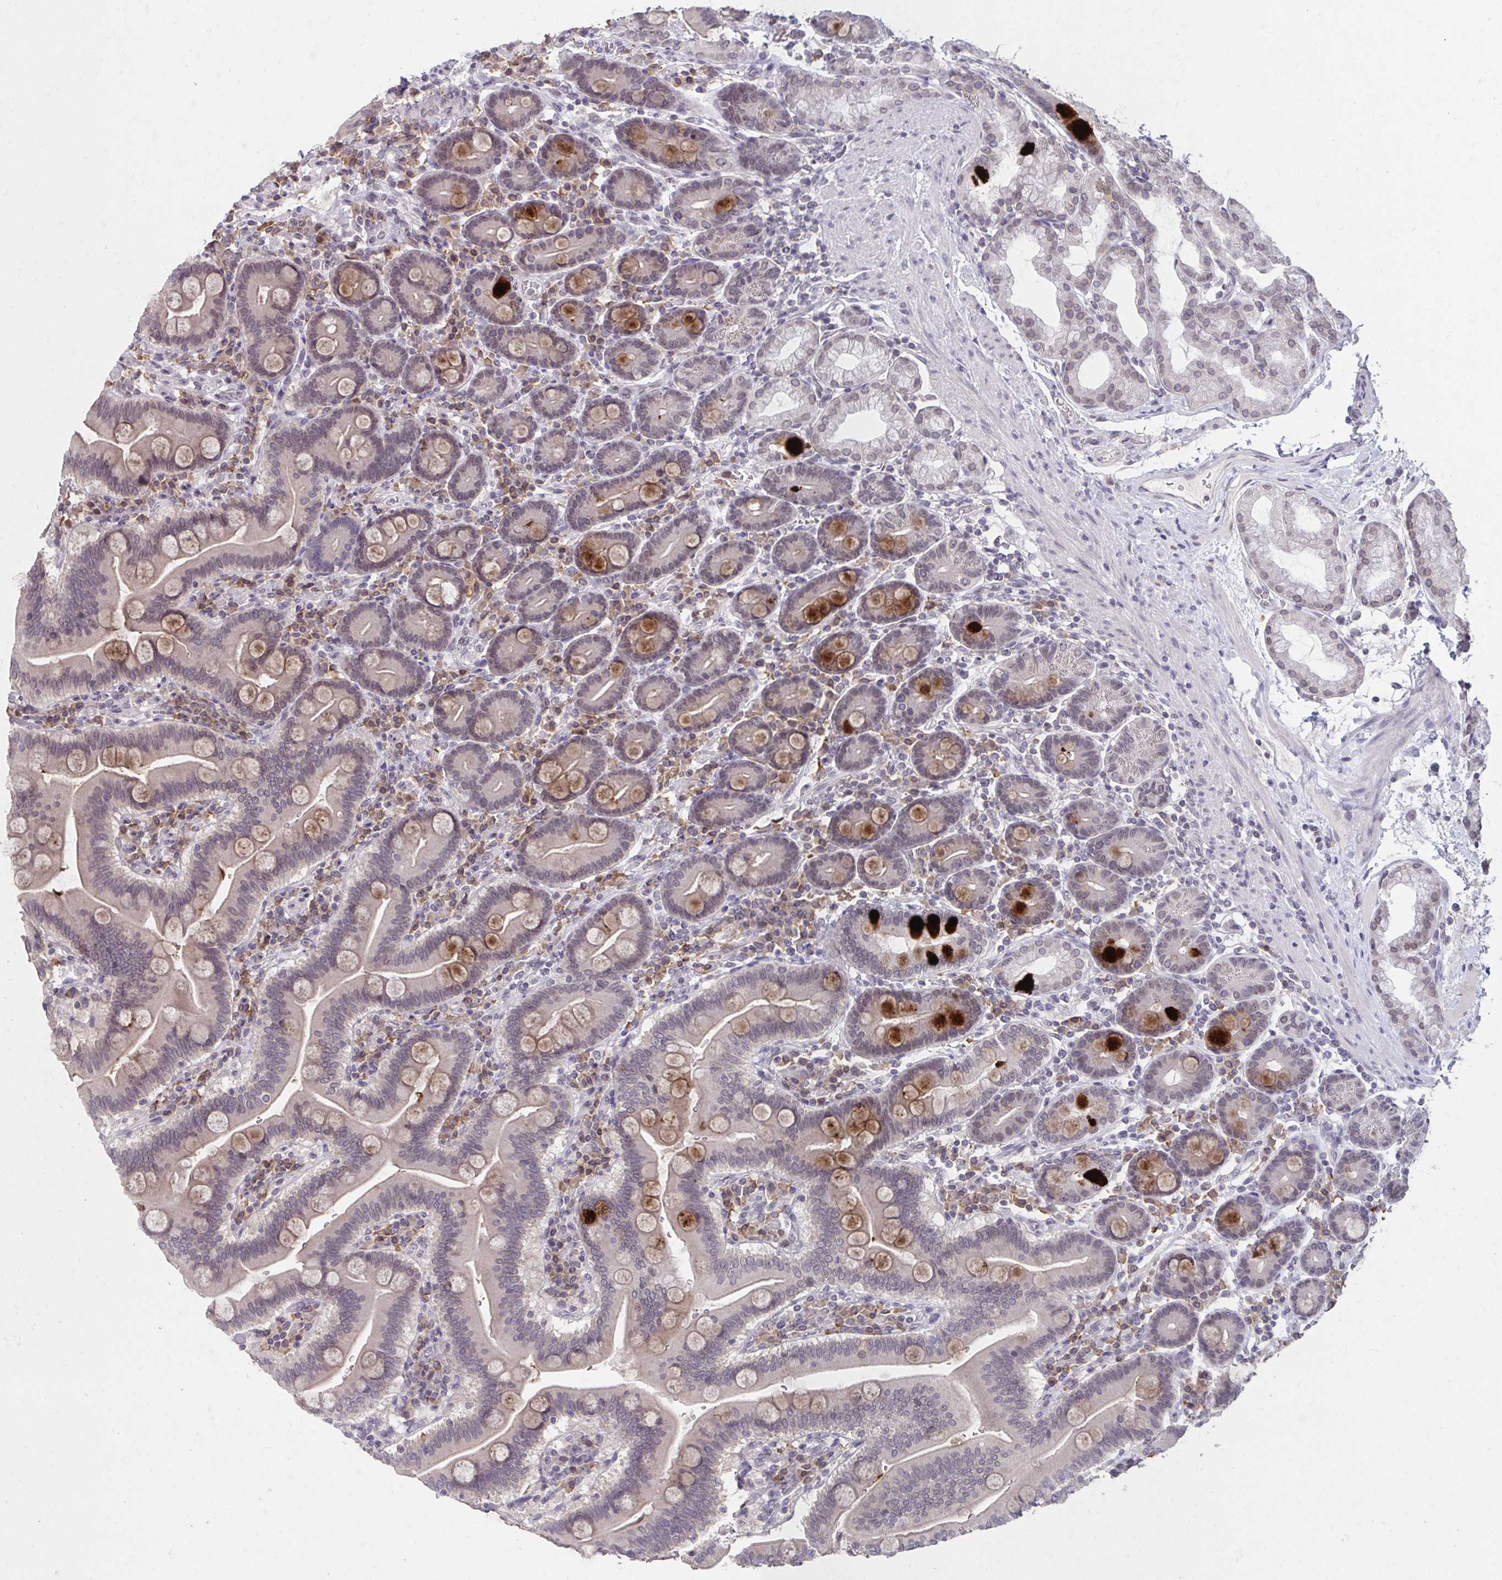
{"staining": {"intensity": "strong", "quantity": "<25%", "location": "cytoplasmic/membranous"}, "tissue": "duodenum", "cell_type": "Glandular cells", "image_type": "normal", "snomed": [{"axis": "morphology", "description": "Normal tissue, NOS"}, {"axis": "topography", "description": "Duodenum"}], "caption": "An immunohistochemistry image of normal tissue is shown. Protein staining in brown highlights strong cytoplasmic/membranous positivity in duodenum within glandular cells. Using DAB (brown) and hematoxylin (blue) stains, captured at high magnification using brightfield microscopy.", "gene": "NUP133", "patient": {"sex": "male", "age": 59}}